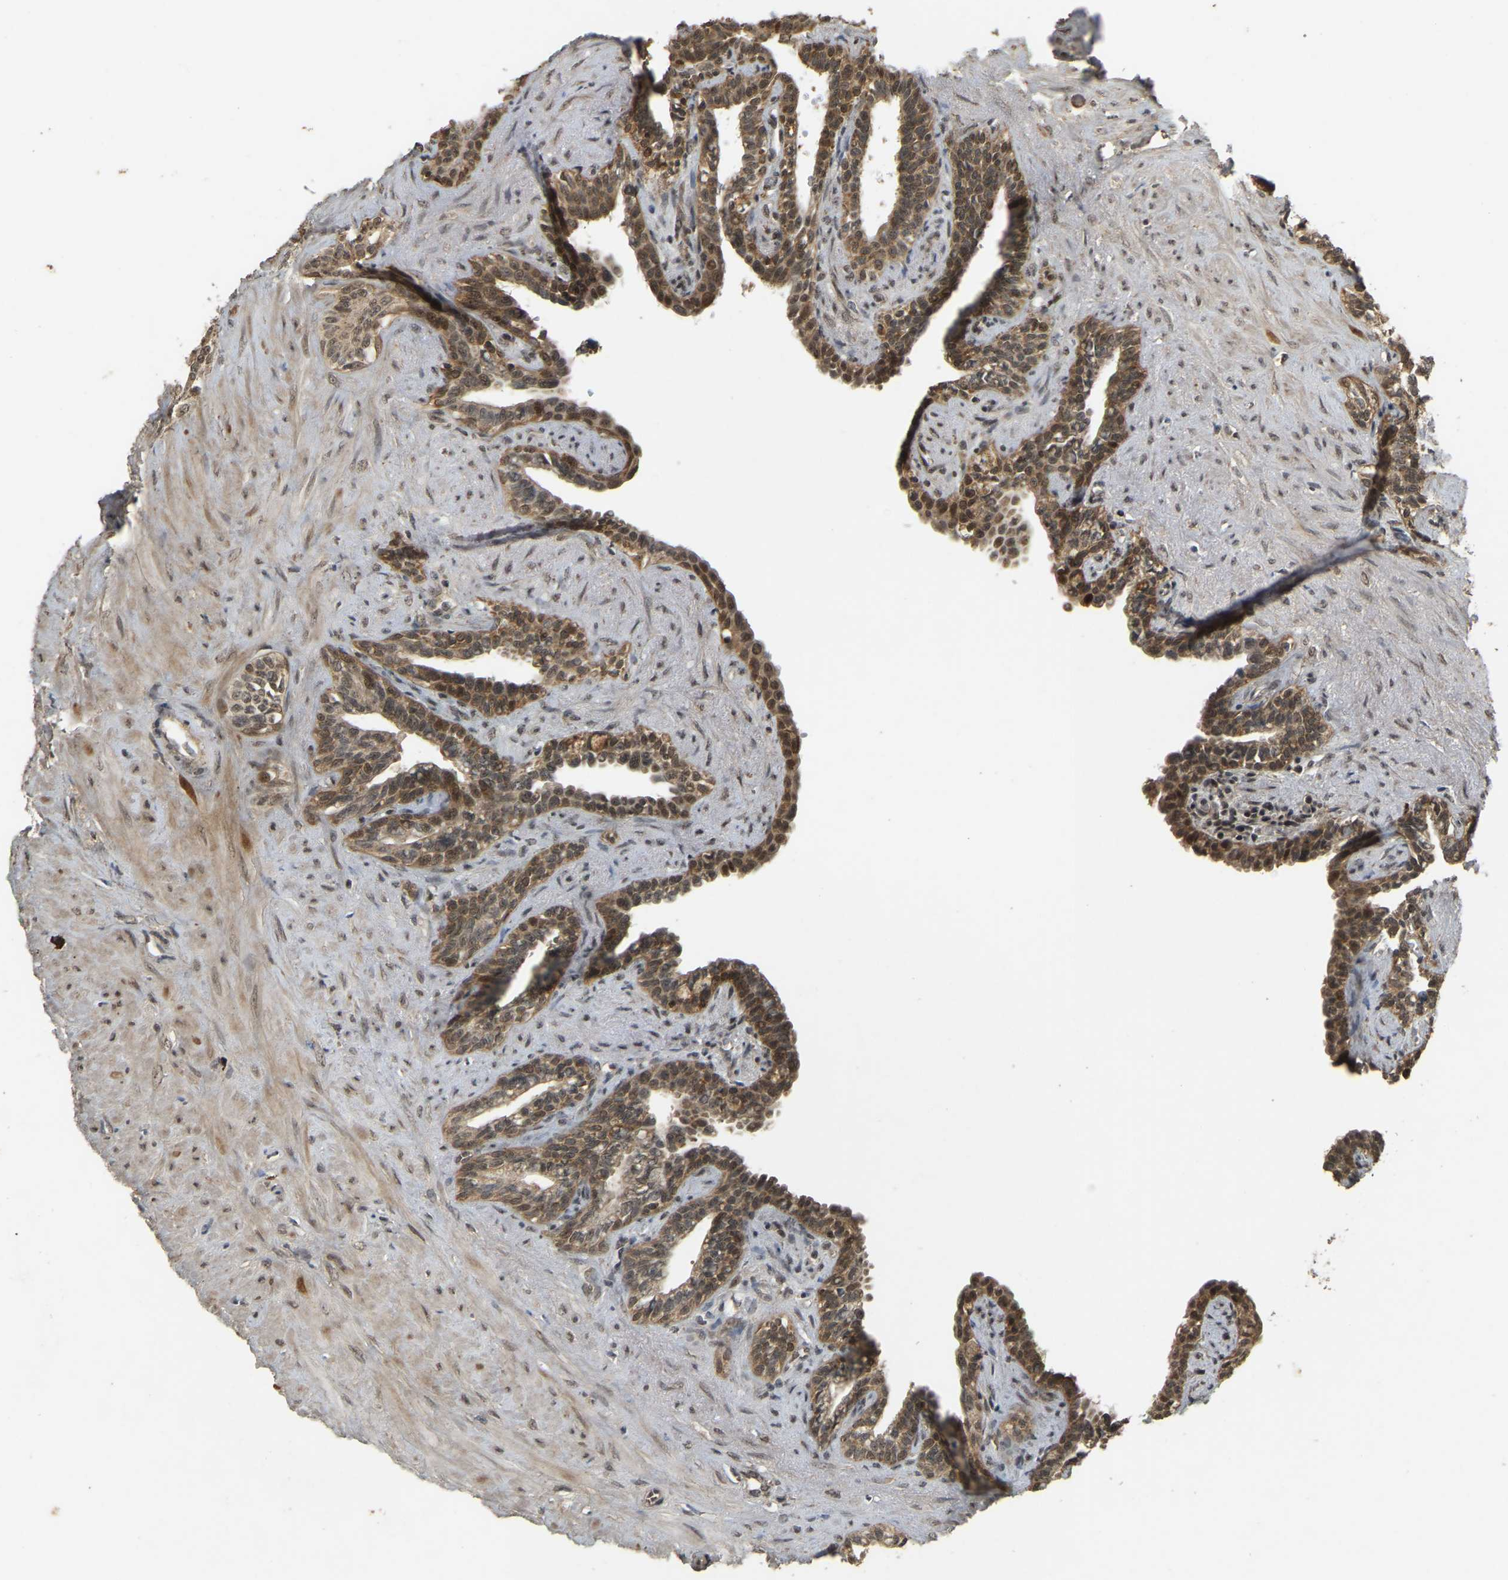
{"staining": {"intensity": "moderate", "quantity": ">75%", "location": "cytoplasmic/membranous,nuclear"}, "tissue": "seminal vesicle", "cell_type": "Glandular cells", "image_type": "normal", "snomed": [{"axis": "morphology", "description": "Normal tissue, NOS"}, {"axis": "morphology", "description": "Adenocarcinoma, High grade"}, {"axis": "topography", "description": "Prostate"}, {"axis": "topography", "description": "Seminal veicle"}], "caption": "This micrograph exhibits IHC staining of benign human seminal vesicle, with medium moderate cytoplasmic/membranous,nuclear staining in approximately >75% of glandular cells.", "gene": "BRF2", "patient": {"sex": "male", "age": 55}}